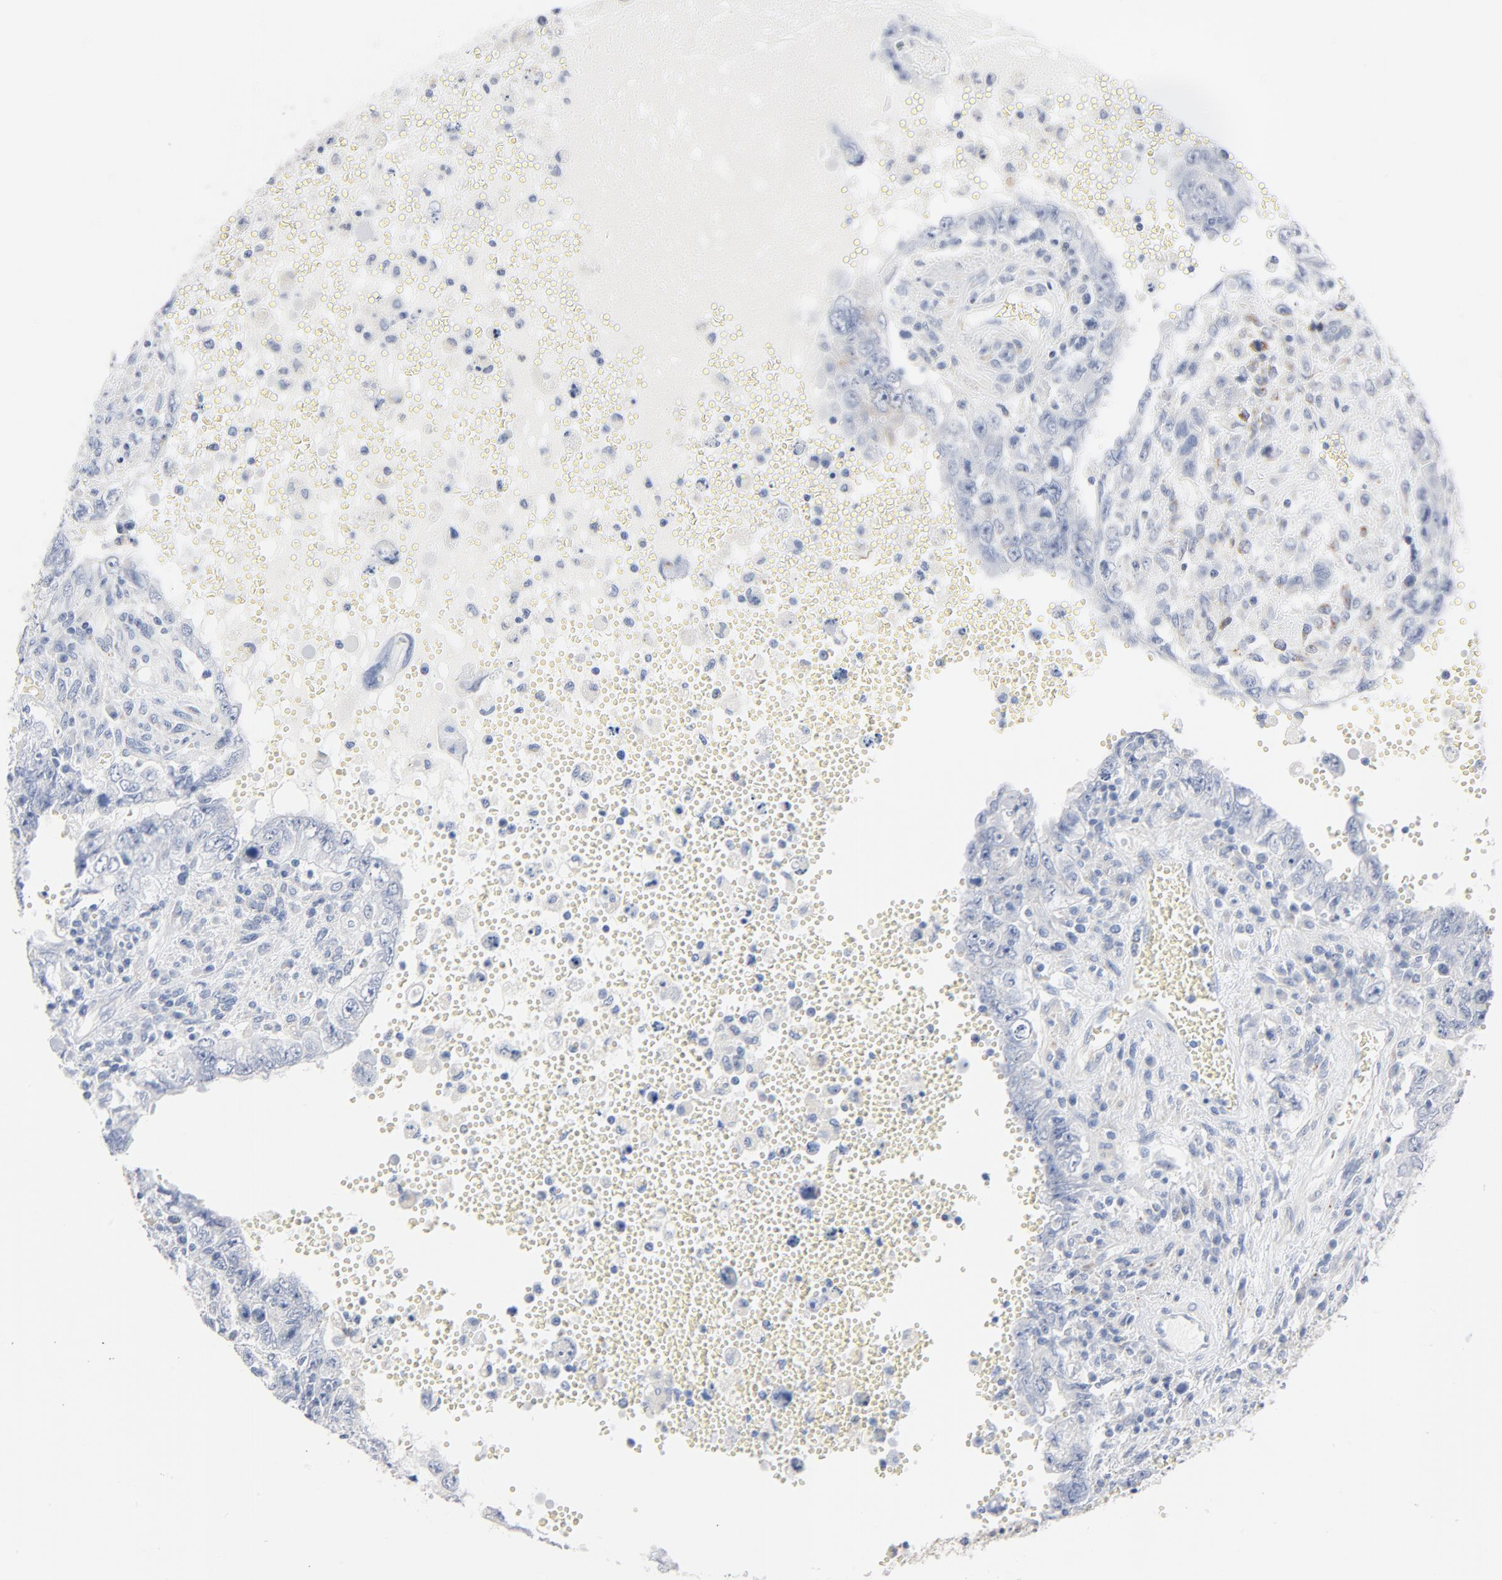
{"staining": {"intensity": "negative", "quantity": "none", "location": "none"}, "tissue": "testis cancer", "cell_type": "Tumor cells", "image_type": "cancer", "snomed": [{"axis": "morphology", "description": "Carcinoma, Embryonal, NOS"}, {"axis": "topography", "description": "Testis"}], "caption": "A histopathology image of testis cancer (embryonal carcinoma) stained for a protein demonstrates no brown staining in tumor cells. (DAB (3,3'-diaminobenzidine) IHC, high magnification).", "gene": "IFT43", "patient": {"sex": "male", "age": 26}}